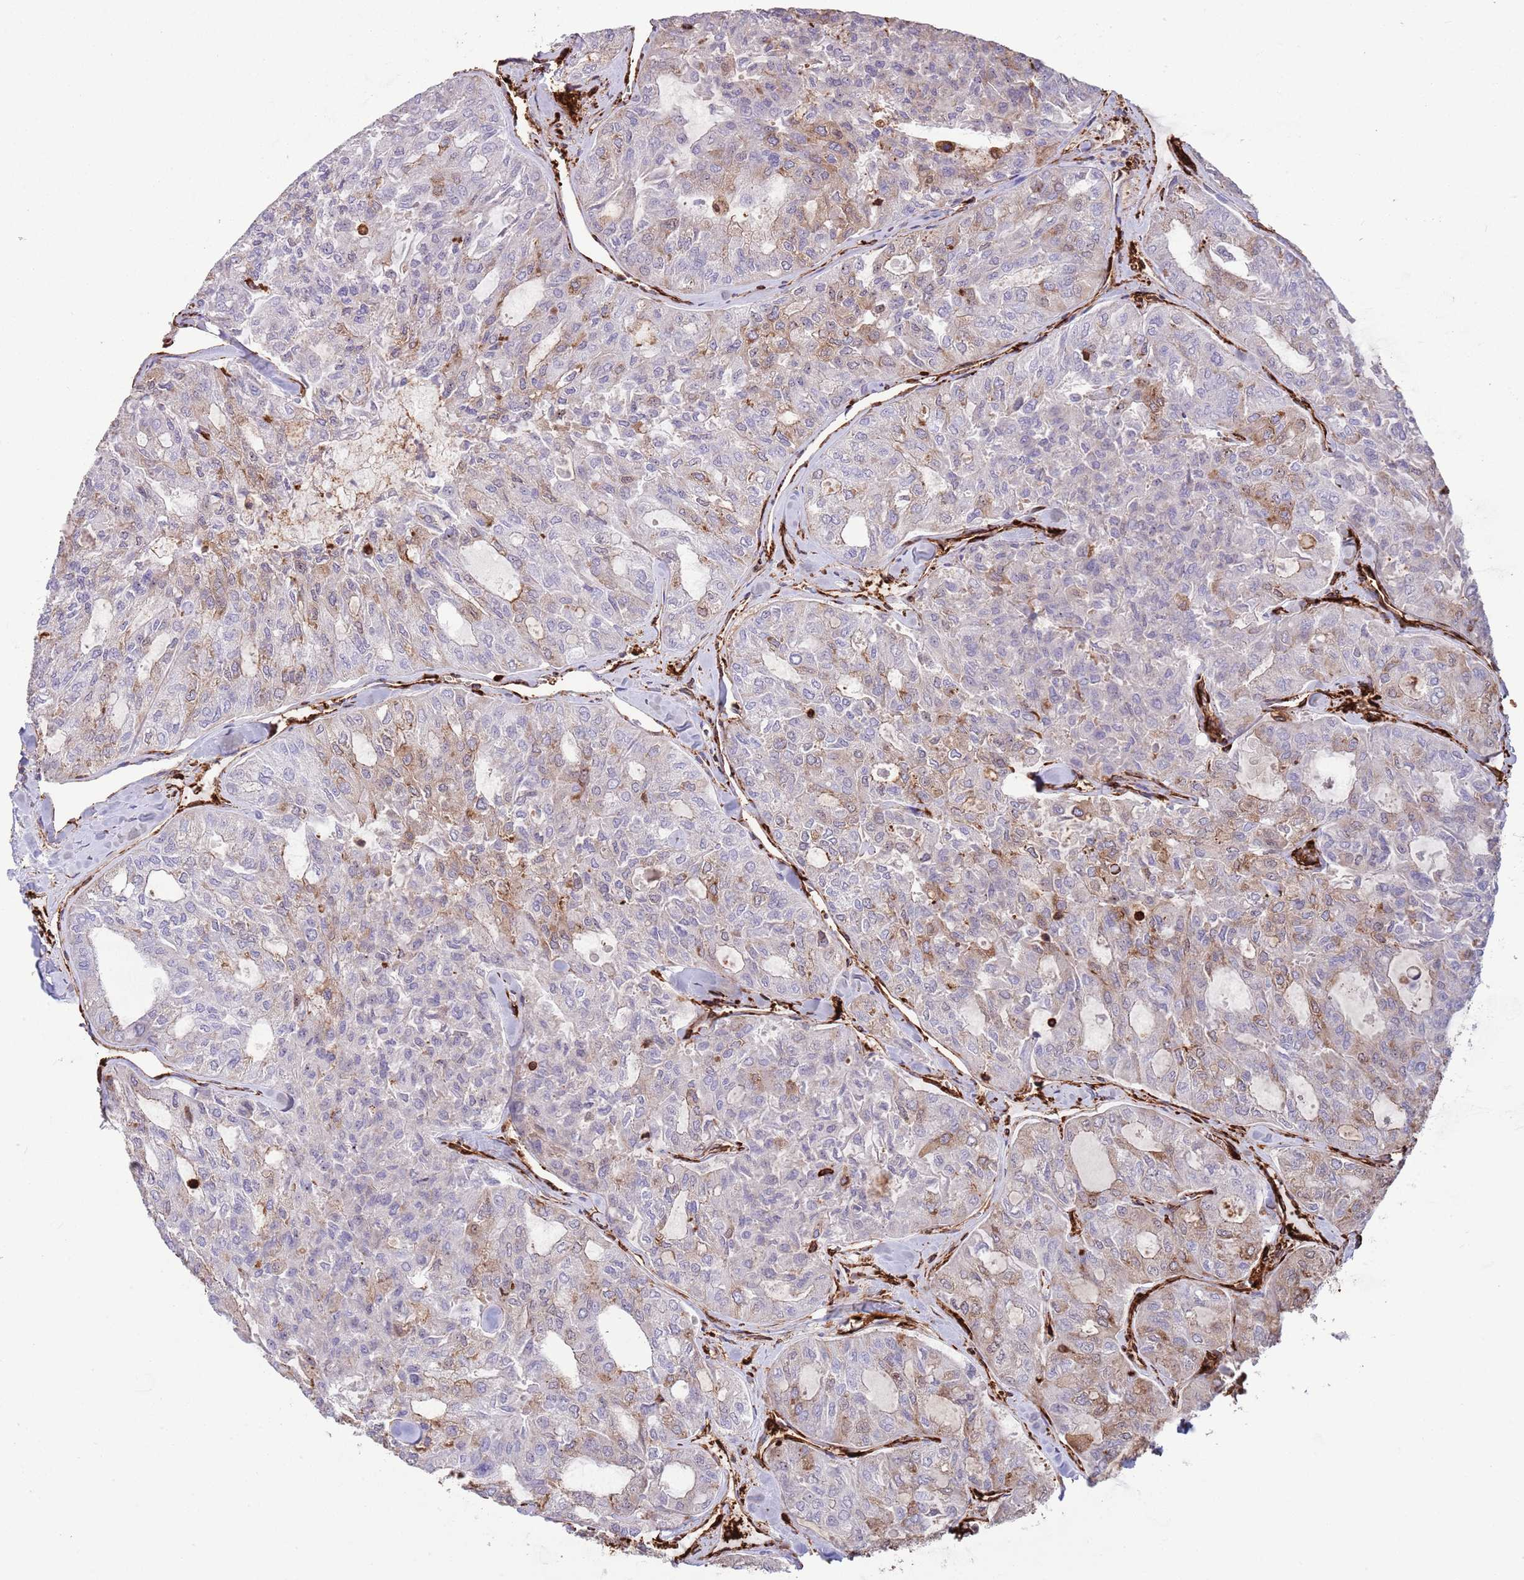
{"staining": {"intensity": "weak", "quantity": "25%-75%", "location": "cytoplasmic/membranous"}, "tissue": "thyroid cancer", "cell_type": "Tumor cells", "image_type": "cancer", "snomed": [{"axis": "morphology", "description": "Follicular adenoma carcinoma, NOS"}, {"axis": "topography", "description": "Thyroid gland"}], "caption": "Approximately 25%-75% of tumor cells in thyroid cancer (follicular adenoma carcinoma) demonstrate weak cytoplasmic/membranous protein staining as visualized by brown immunohistochemical staining.", "gene": "KBTBD7", "patient": {"sex": "male", "age": 75}}